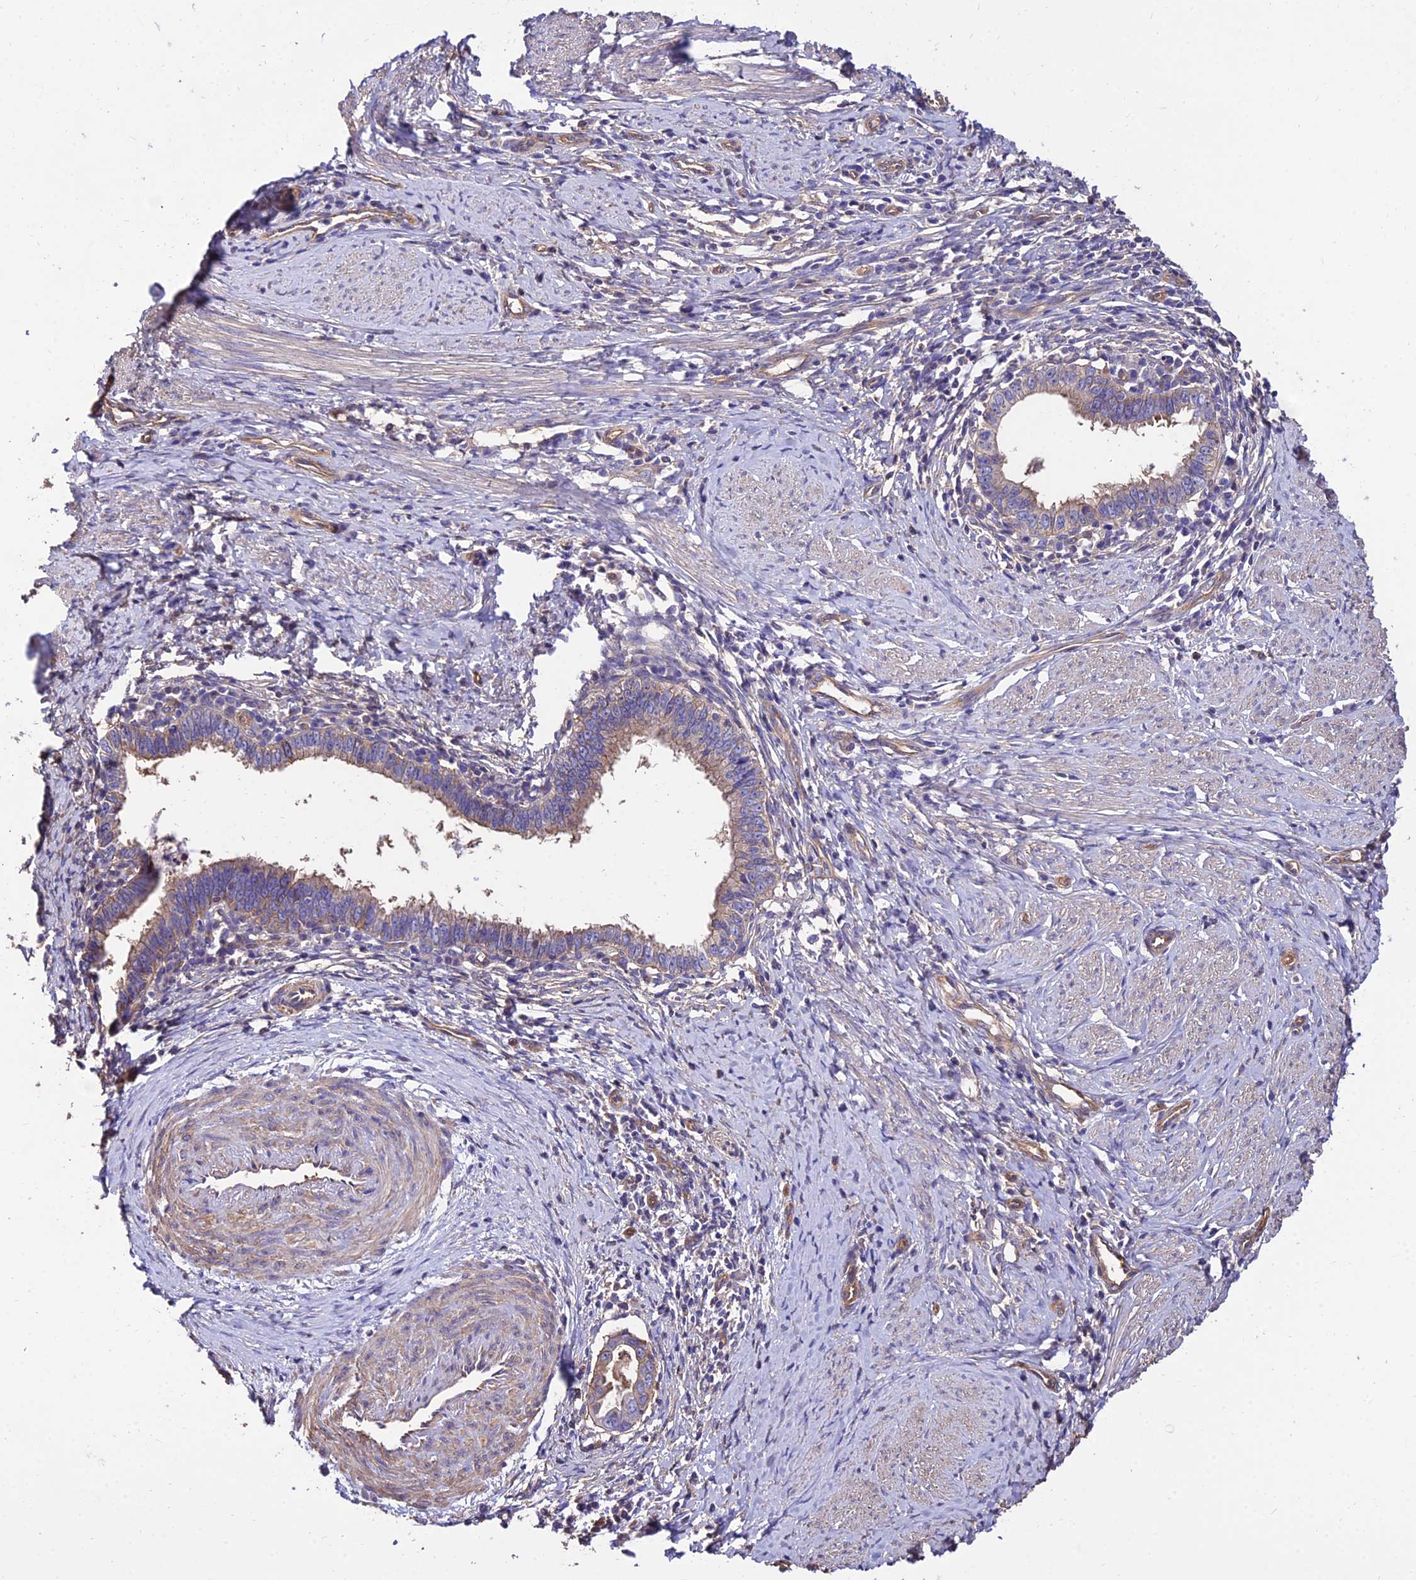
{"staining": {"intensity": "weak", "quantity": ">75%", "location": "cytoplasmic/membranous"}, "tissue": "cervical cancer", "cell_type": "Tumor cells", "image_type": "cancer", "snomed": [{"axis": "morphology", "description": "Adenocarcinoma, NOS"}, {"axis": "topography", "description": "Cervix"}], "caption": "Cervical cancer (adenocarcinoma) stained with DAB (3,3'-diaminobenzidine) immunohistochemistry (IHC) demonstrates low levels of weak cytoplasmic/membranous positivity in approximately >75% of tumor cells.", "gene": "CALM2", "patient": {"sex": "female", "age": 36}}